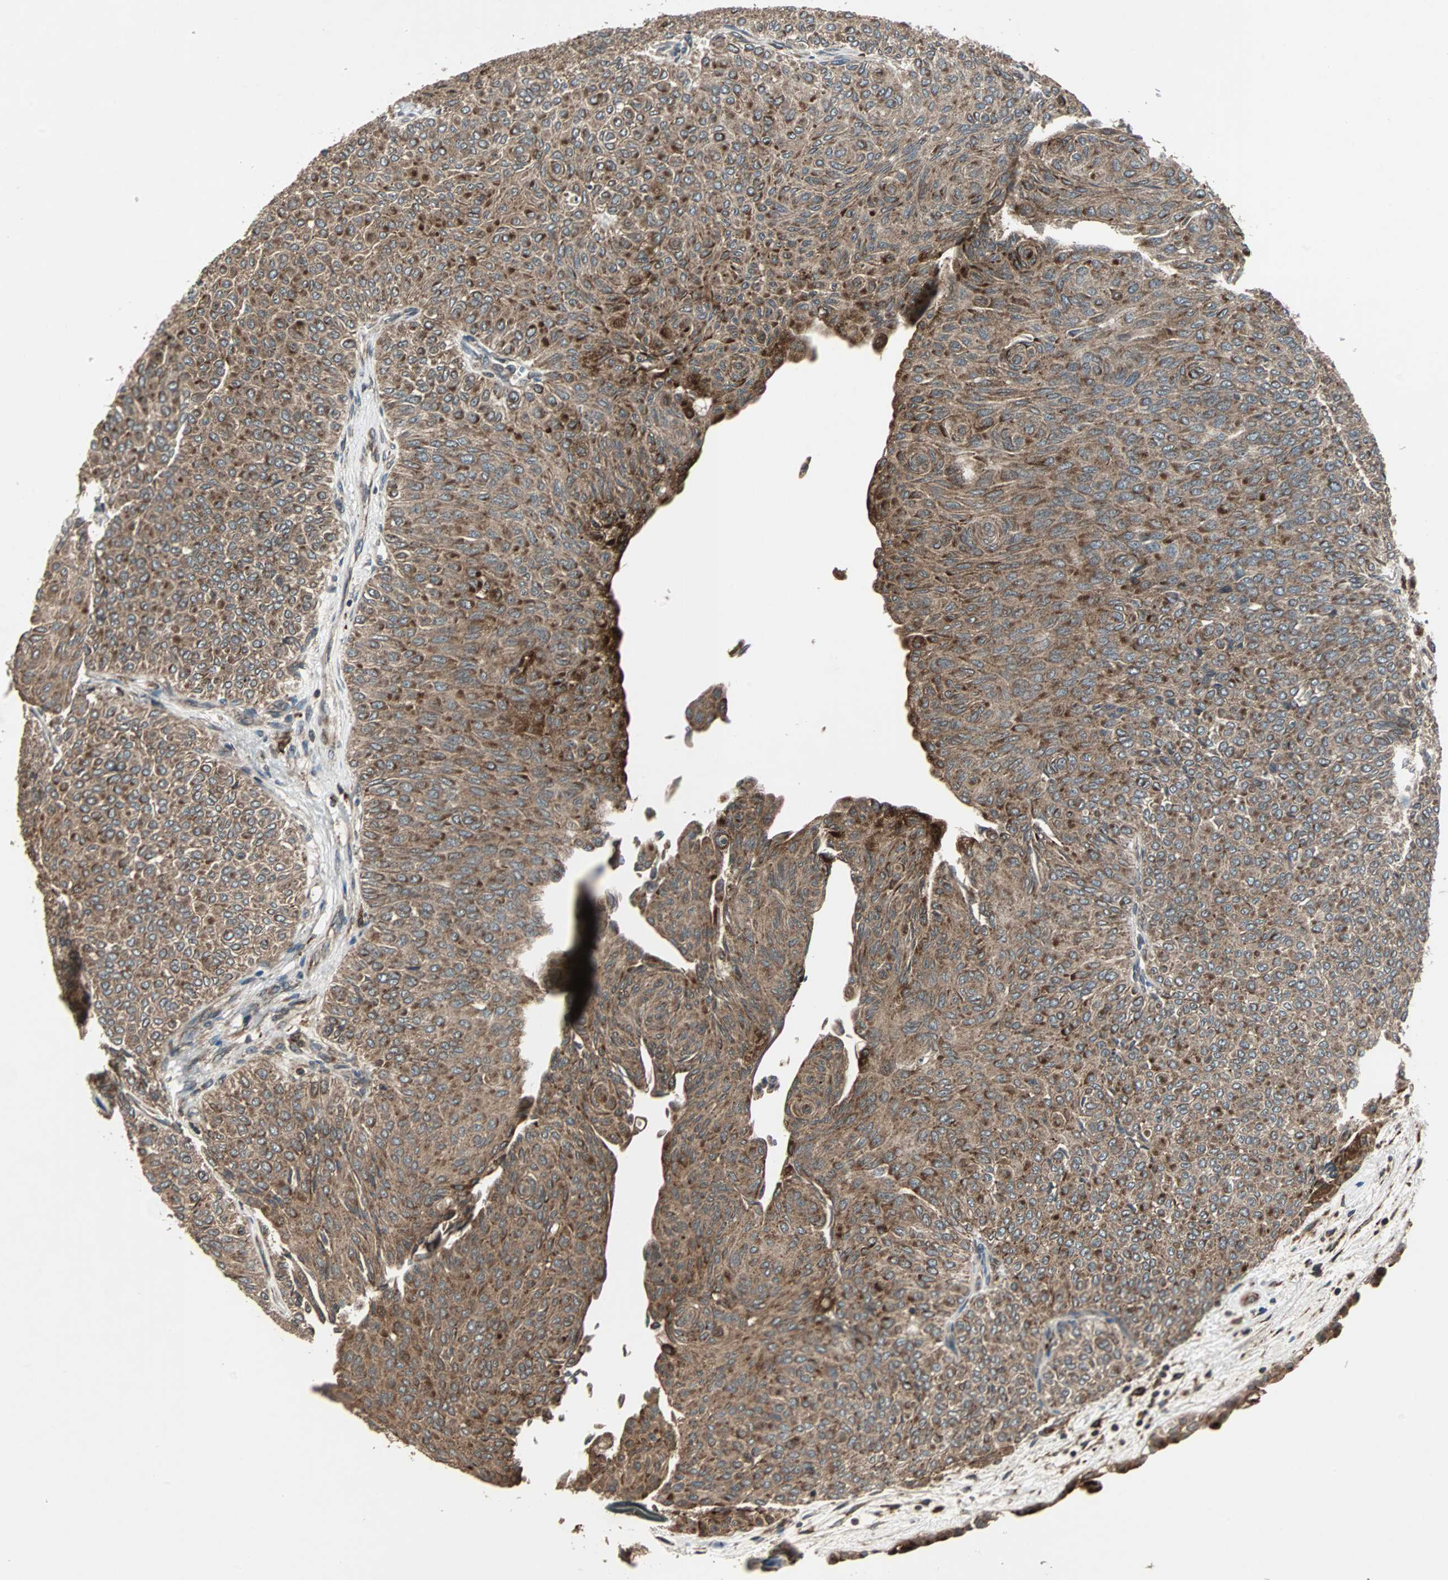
{"staining": {"intensity": "moderate", "quantity": ">75%", "location": "cytoplasmic/membranous"}, "tissue": "urothelial cancer", "cell_type": "Tumor cells", "image_type": "cancer", "snomed": [{"axis": "morphology", "description": "Urothelial carcinoma, Low grade"}, {"axis": "topography", "description": "Urinary bladder"}], "caption": "Brown immunohistochemical staining in urothelial carcinoma (low-grade) exhibits moderate cytoplasmic/membranous staining in about >75% of tumor cells.", "gene": "RAB7A", "patient": {"sex": "male", "age": 78}}